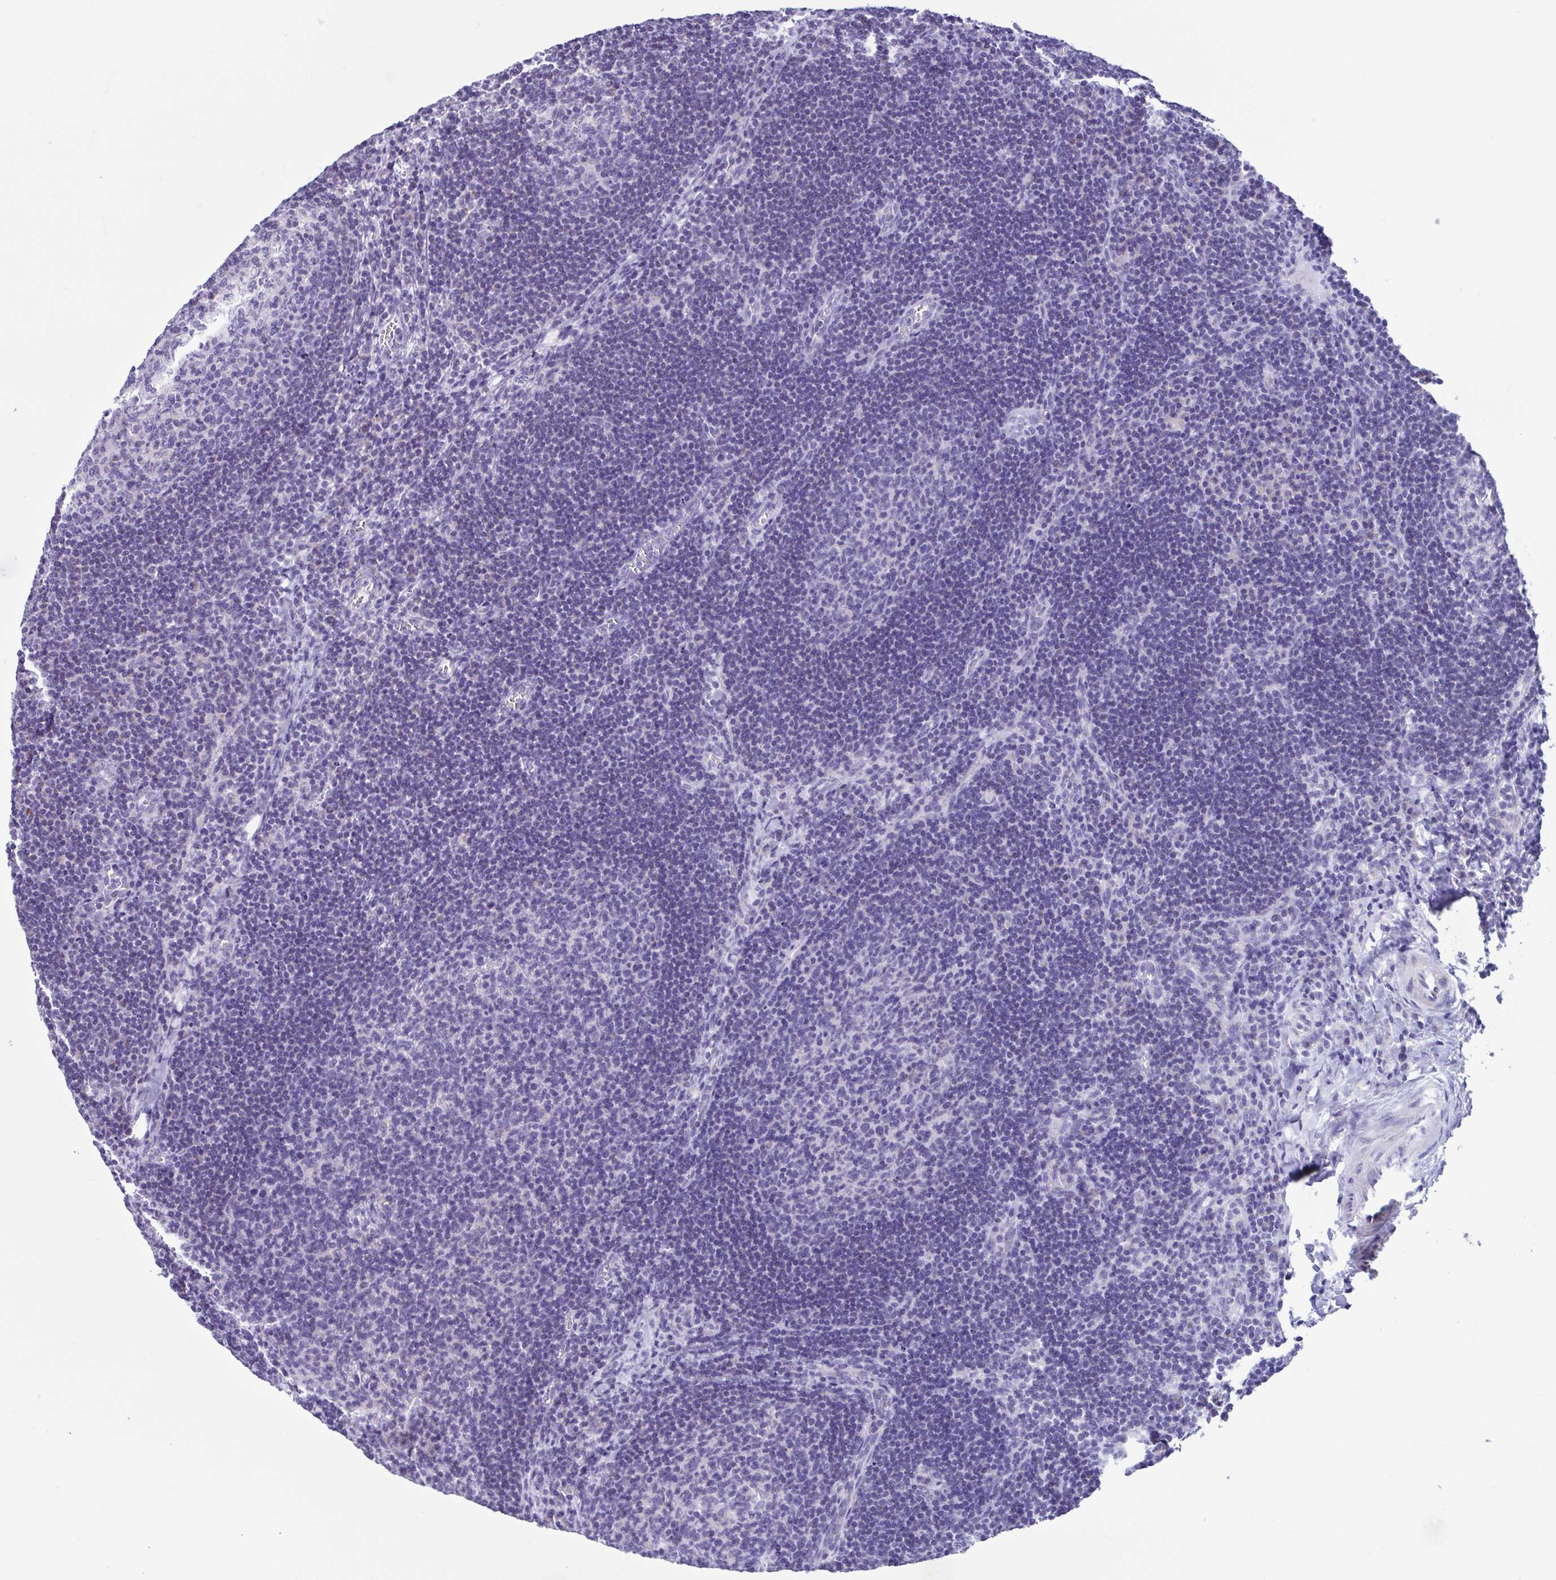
{"staining": {"intensity": "negative", "quantity": "none", "location": "none"}, "tissue": "lymph node", "cell_type": "Germinal center cells", "image_type": "normal", "snomed": [{"axis": "morphology", "description": "Normal tissue, NOS"}, {"axis": "topography", "description": "Lymph node"}], "caption": "The immunohistochemistry (IHC) photomicrograph has no significant expression in germinal center cells of lymph node. (Brightfield microscopy of DAB immunohistochemistry at high magnification).", "gene": "ACTRT3", "patient": {"sex": "male", "age": 67}}